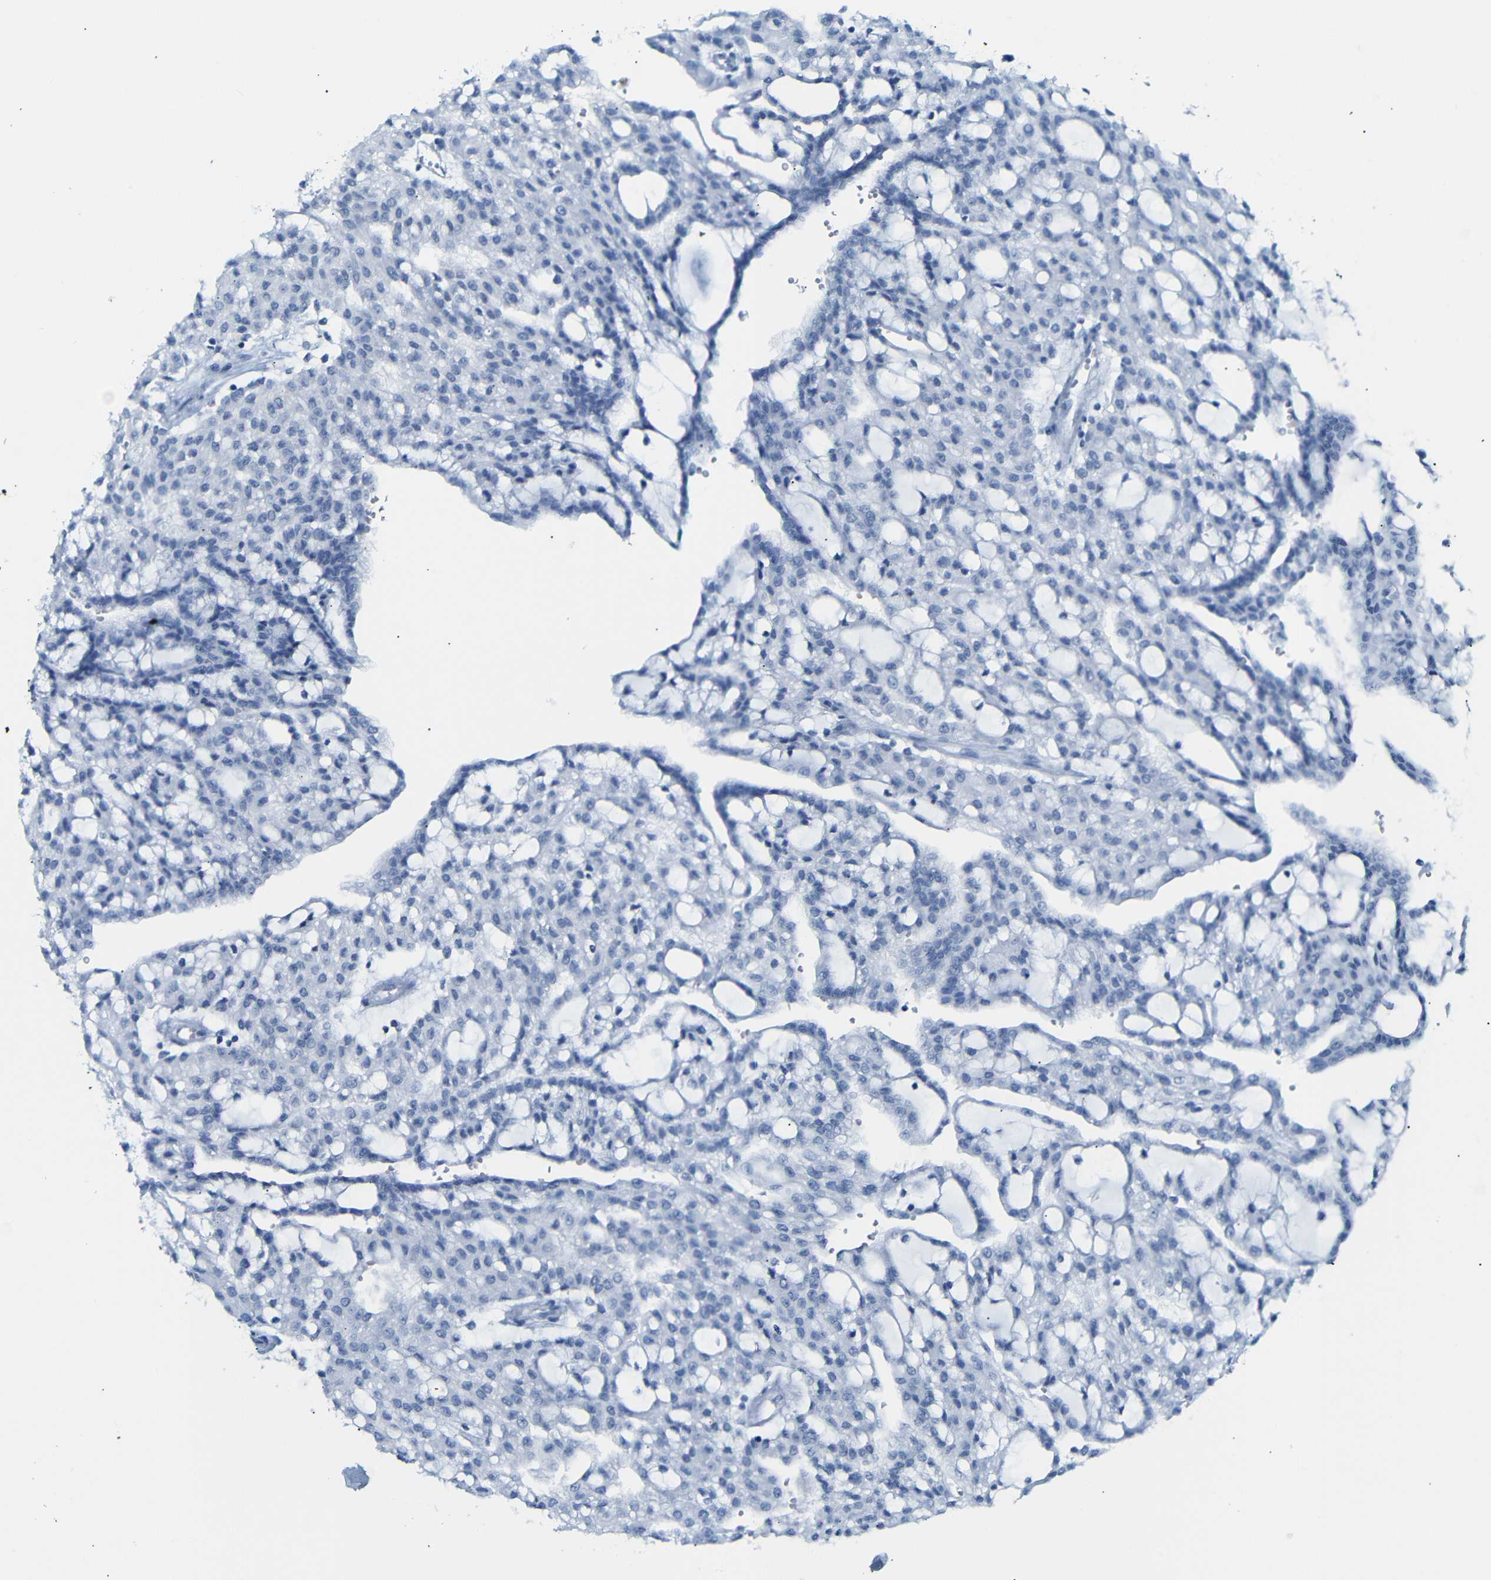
{"staining": {"intensity": "negative", "quantity": "none", "location": "none"}, "tissue": "renal cancer", "cell_type": "Tumor cells", "image_type": "cancer", "snomed": [{"axis": "morphology", "description": "Adenocarcinoma, NOS"}, {"axis": "topography", "description": "Kidney"}], "caption": "Tumor cells are negative for protein expression in human adenocarcinoma (renal). Brightfield microscopy of immunohistochemistry stained with DAB (brown) and hematoxylin (blue), captured at high magnification.", "gene": "DYNAP", "patient": {"sex": "male", "age": 63}}